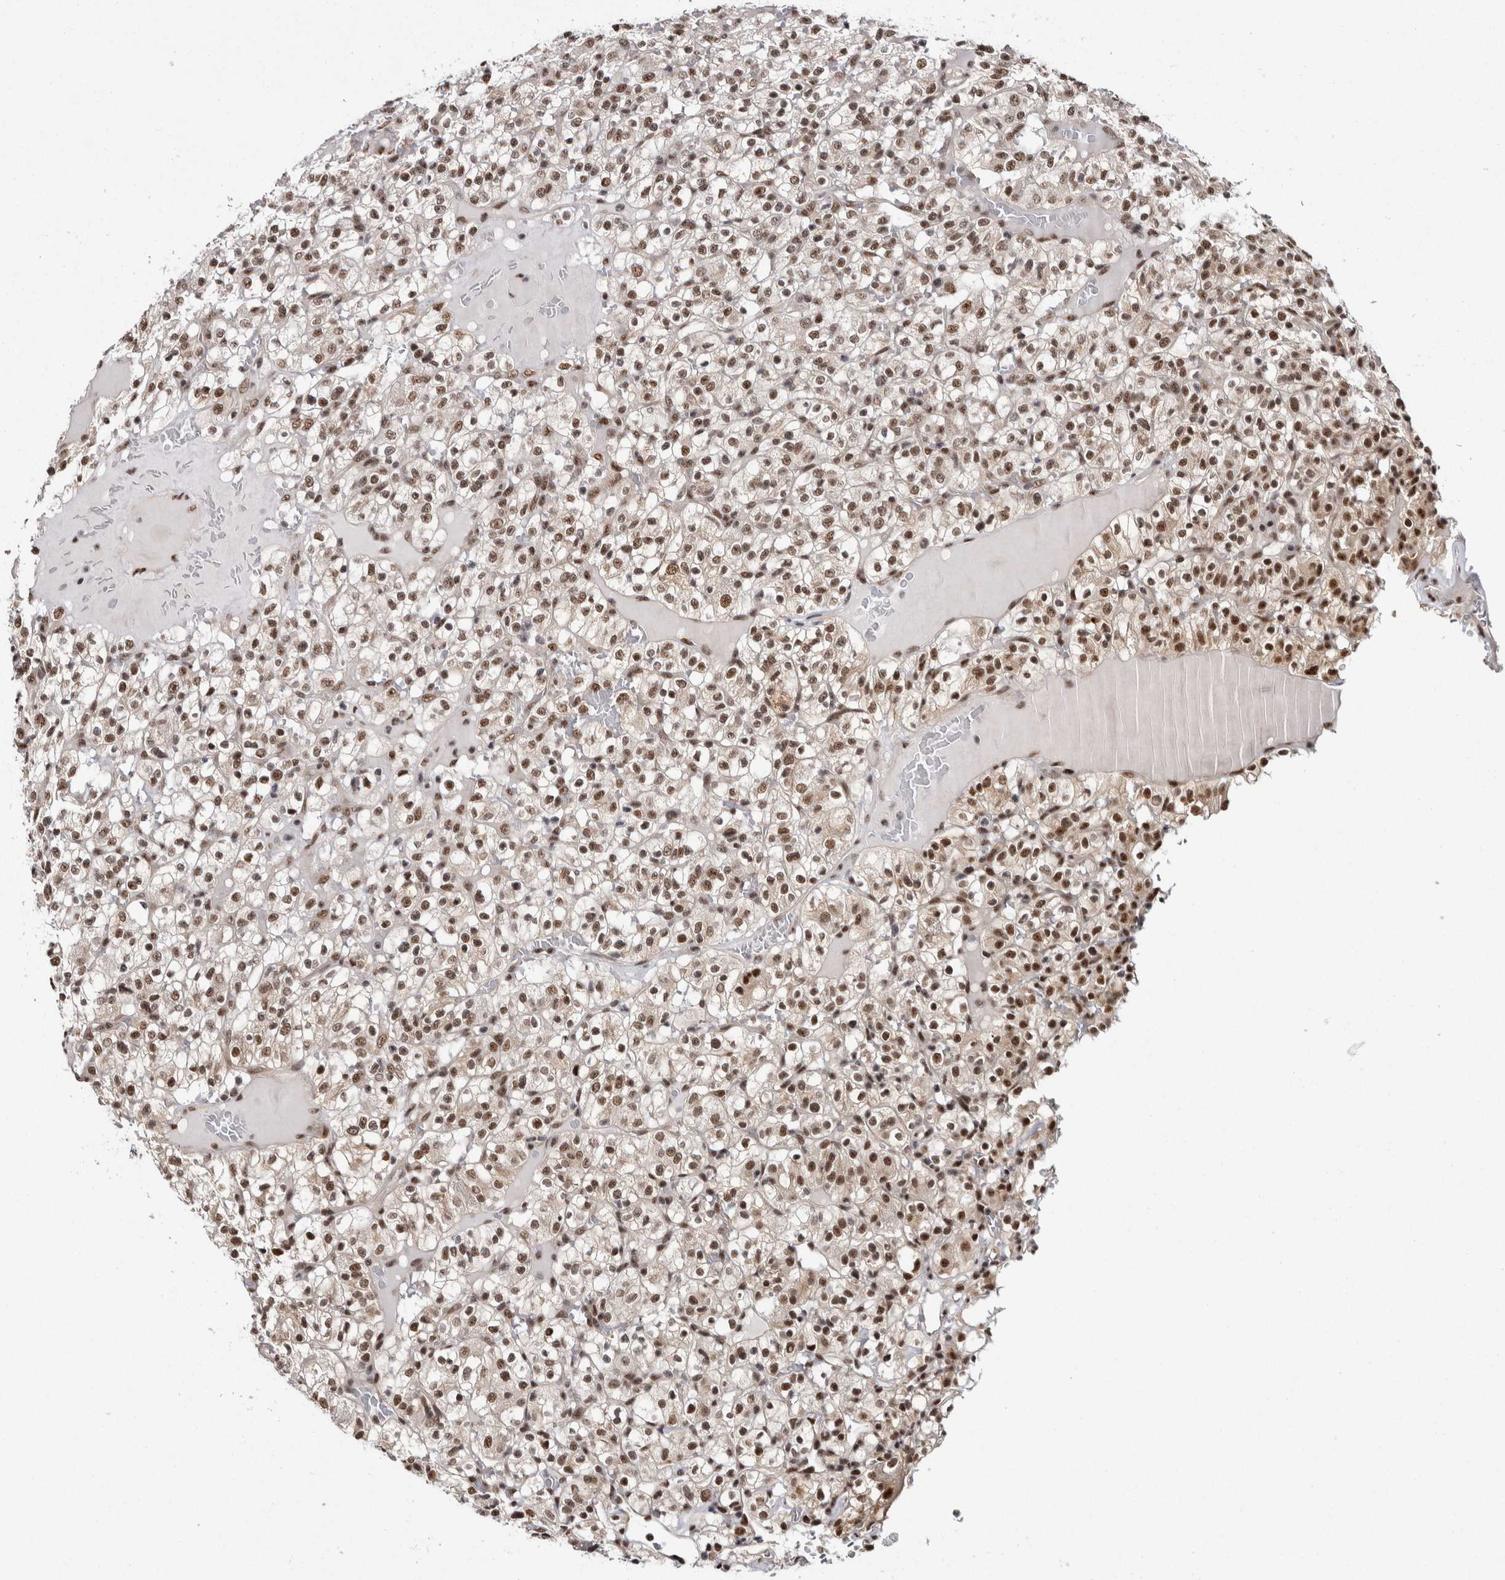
{"staining": {"intensity": "moderate", "quantity": ">75%", "location": "nuclear"}, "tissue": "renal cancer", "cell_type": "Tumor cells", "image_type": "cancer", "snomed": [{"axis": "morphology", "description": "Normal tissue, NOS"}, {"axis": "morphology", "description": "Adenocarcinoma, NOS"}, {"axis": "topography", "description": "Kidney"}], "caption": "An image showing moderate nuclear staining in about >75% of tumor cells in renal cancer, as visualized by brown immunohistochemical staining.", "gene": "MKNK1", "patient": {"sex": "female", "age": 72}}